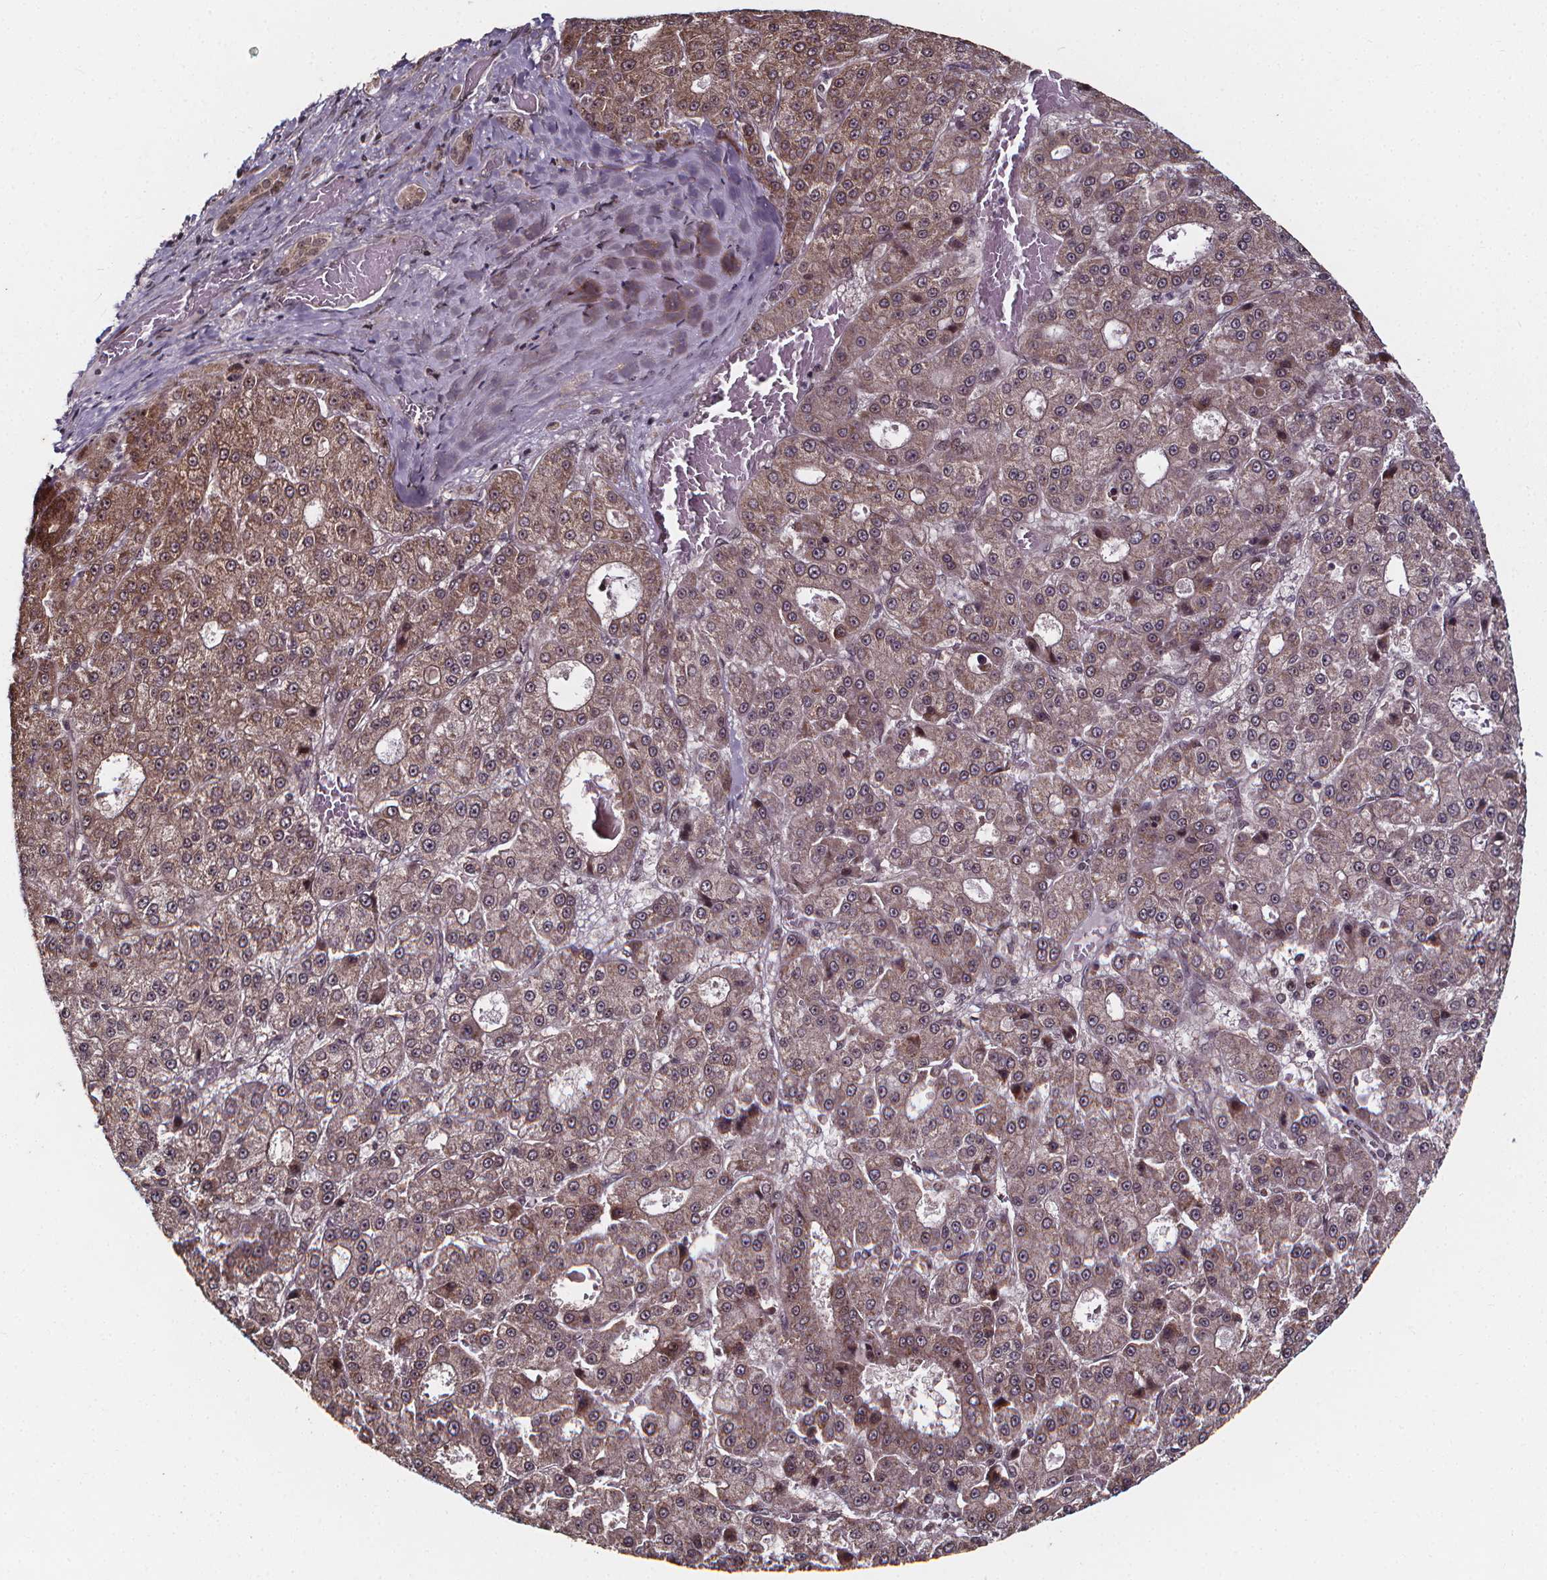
{"staining": {"intensity": "weak", "quantity": "<25%", "location": "cytoplasmic/membranous"}, "tissue": "liver cancer", "cell_type": "Tumor cells", "image_type": "cancer", "snomed": [{"axis": "morphology", "description": "Carcinoma, Hepatocellular, NOS"}, {"axis": "topography", "description": "Liver"}], "caption": "Liver cancer was stained to show a protein in brown. There is no significant expression in tumor cells.", "gene": "DDIT3", "patient": {"sex": "male", "age": 70}}